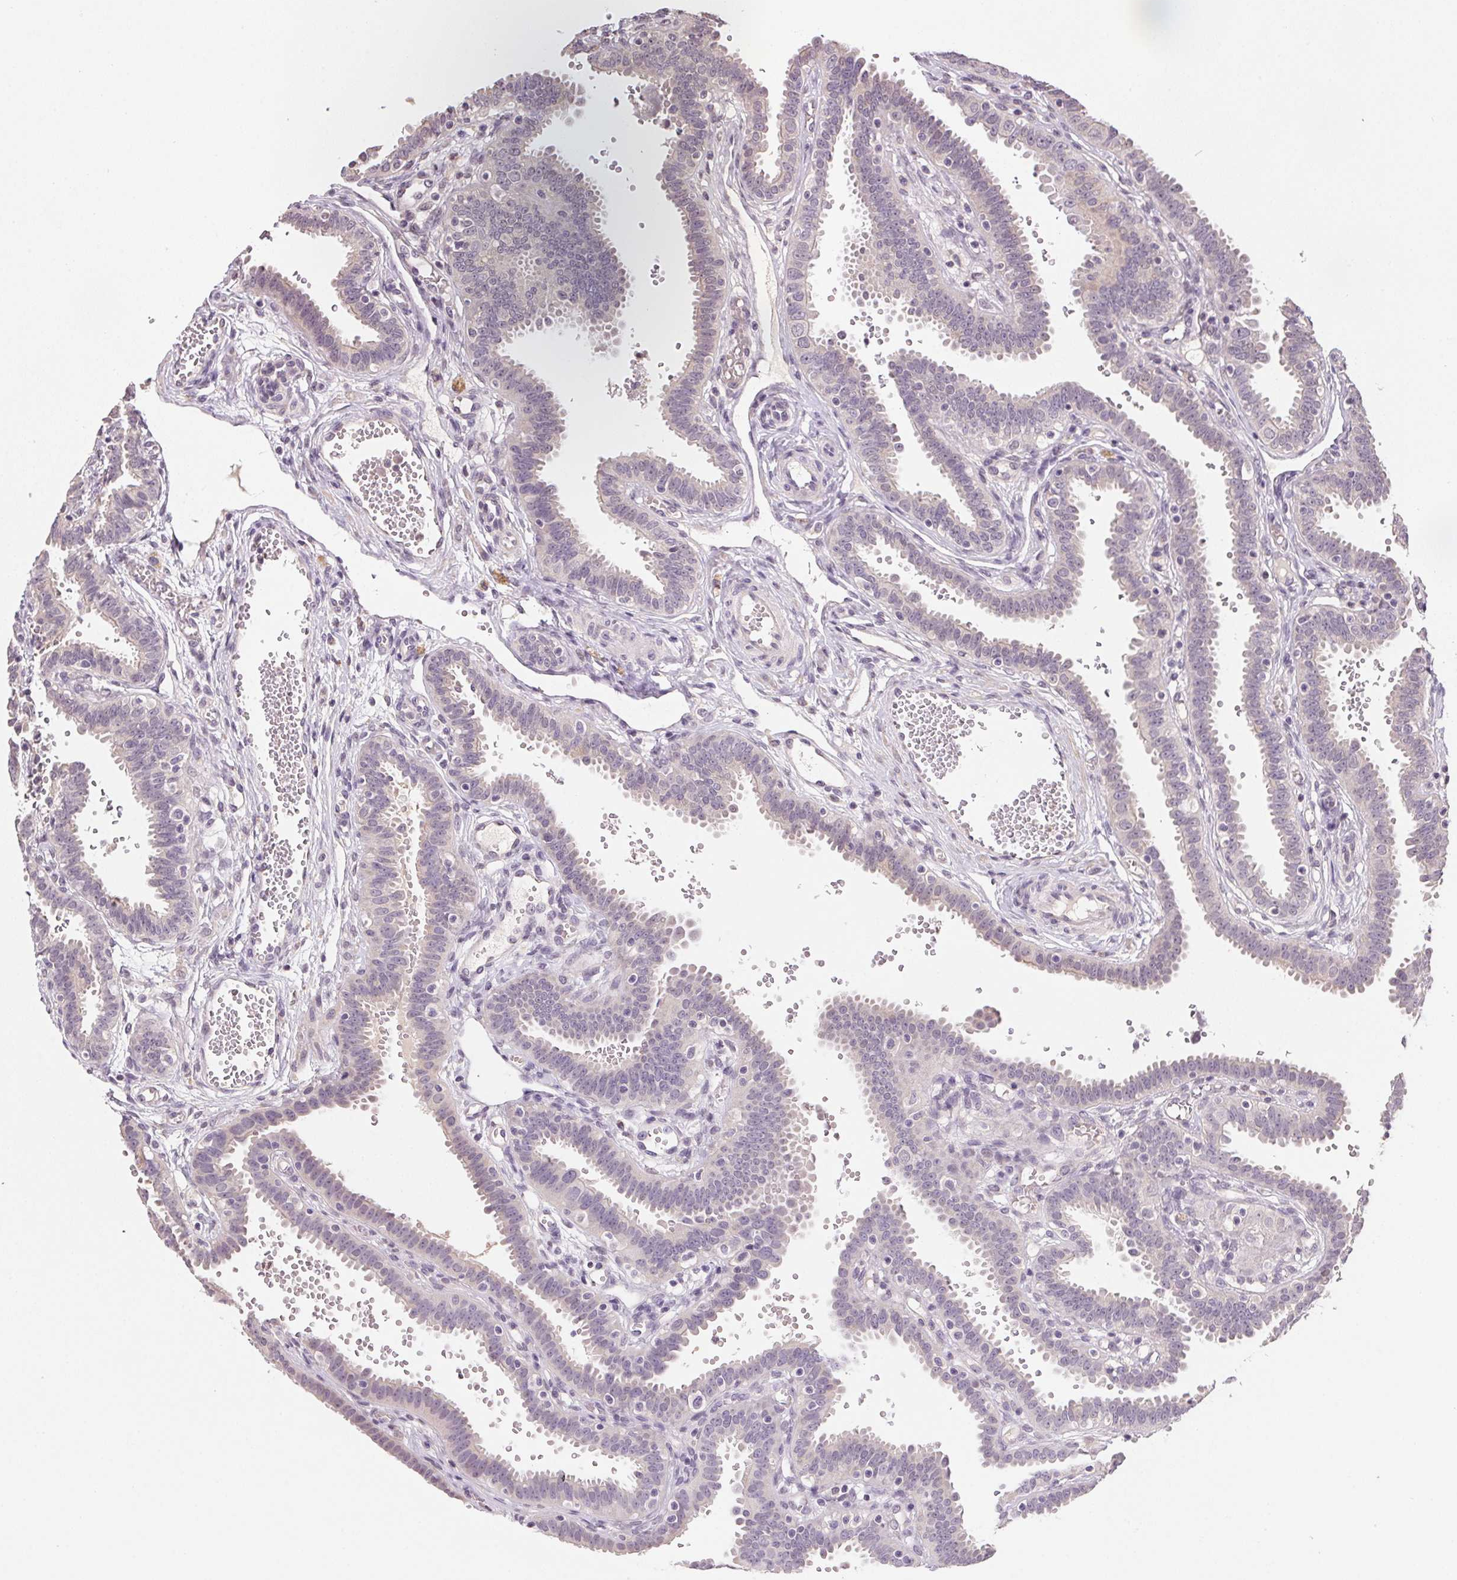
{"staining": {"intensity": "weak", "quantity": "<25%", "location": "cytoplasmic/membranous"}, "tissue": "fallopian tube", "cell_type": "Glandular cells", "image_type": "normal", "snomed": [{"axis": "morphology", "description": "Normal tissue, NOS"}, {"axis": "topography", "description": "Fallopian tube"}], "caption": "Image shows no protein positivity in glandular cells of unremarkable fallopian tube.", "gene": "ALDH8A1", "patient": {"sex": "female", "age": 37}}